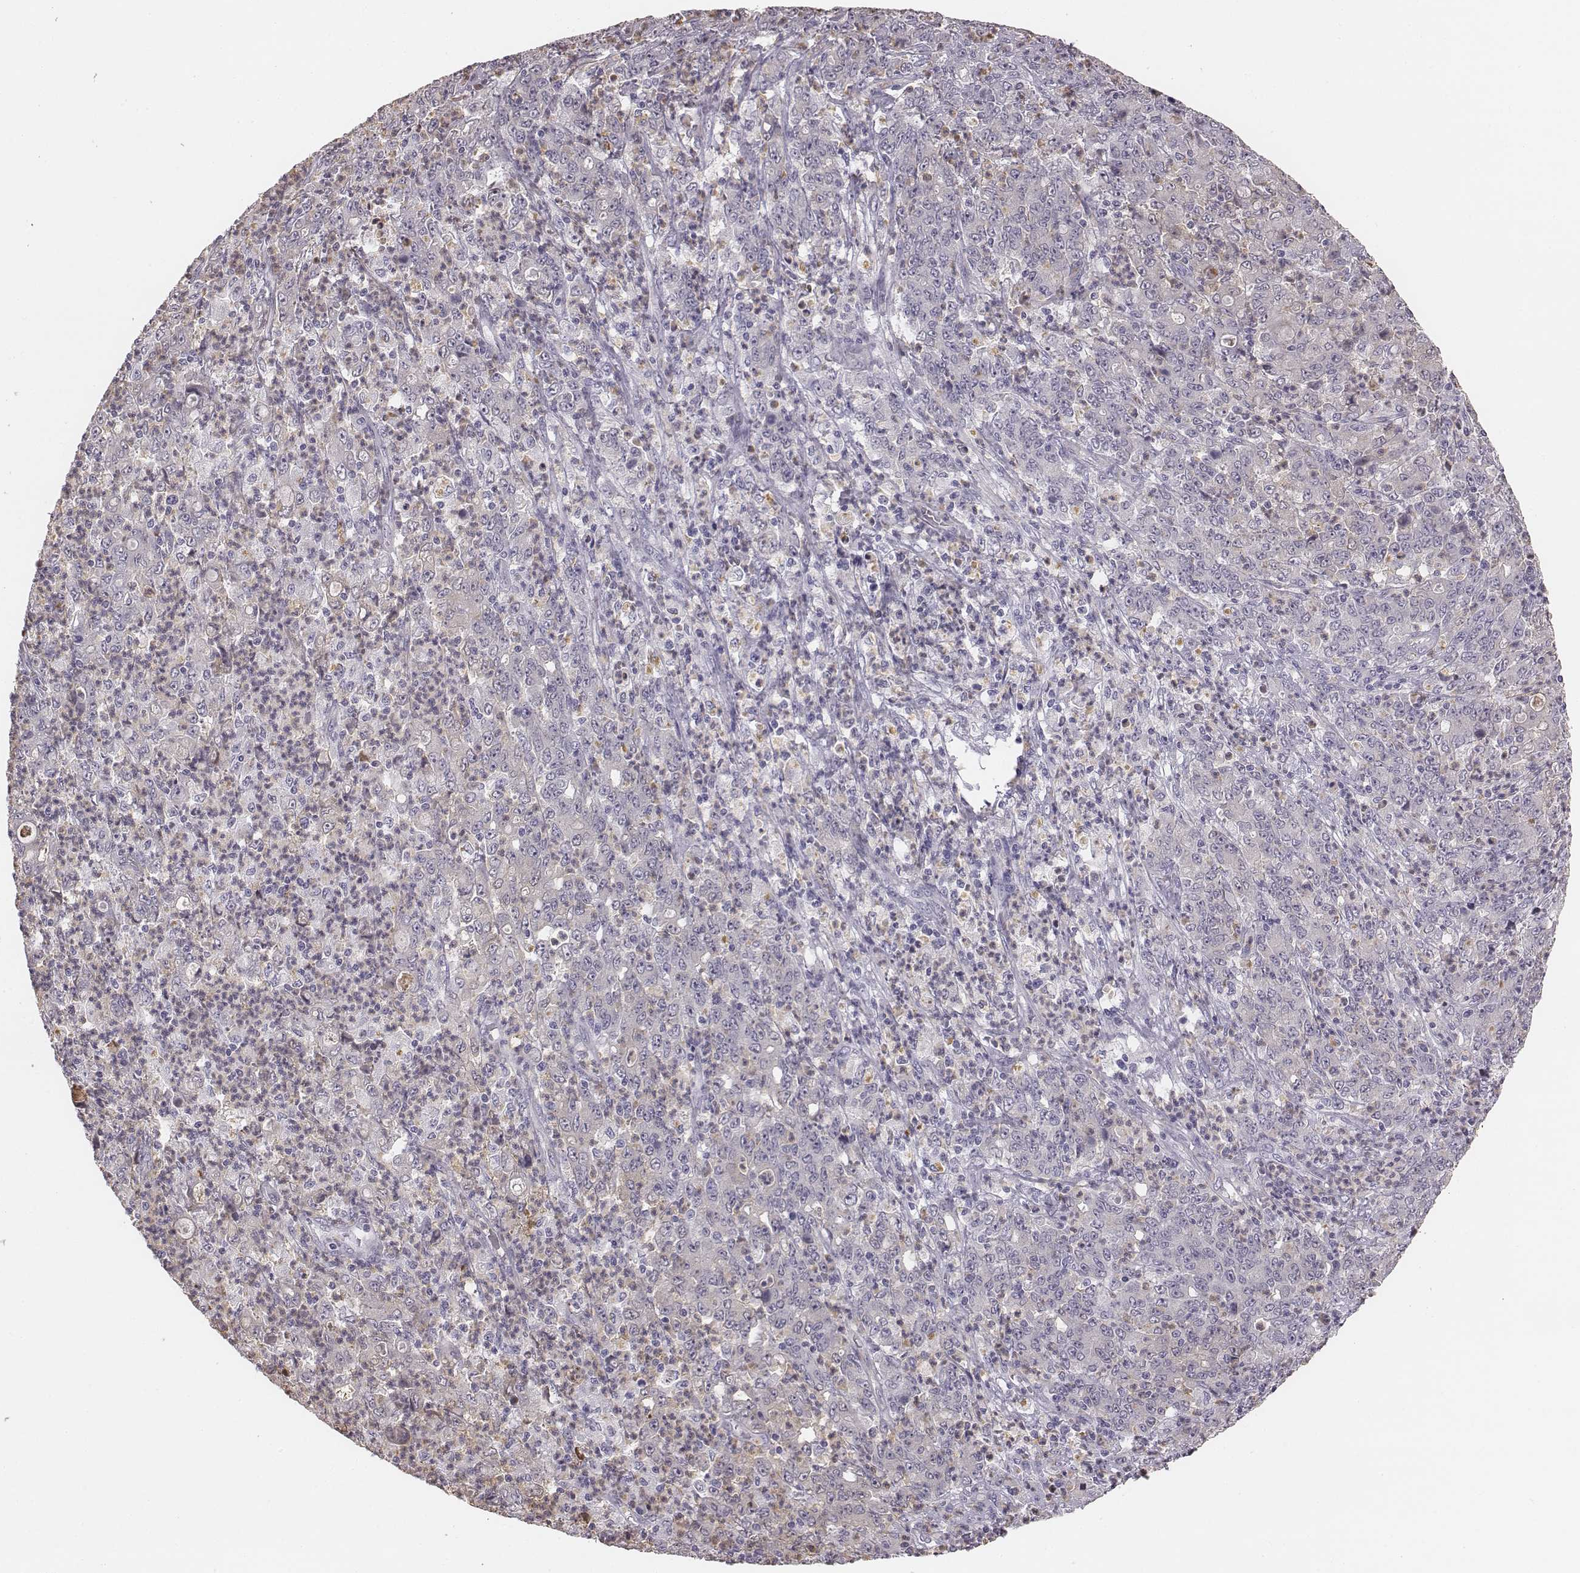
{"staining": {"intensity": "negative", "quantity": "none", "location": "none"}, "tissue": "stomach cancer", "cell_type": "Tumor cells", "image_type": "cancer", "snomed": [{"axis": "morphology", "description": "Adenocarcinoma, NOS"}, {"axis": "topography", "description": "Stomach, lower"}], "caption": "Tumor cells are negative for brown protein staining in stomach cancer.", "gene": "KCNJ12", "patient": {"sex": "female", "age": 71}}